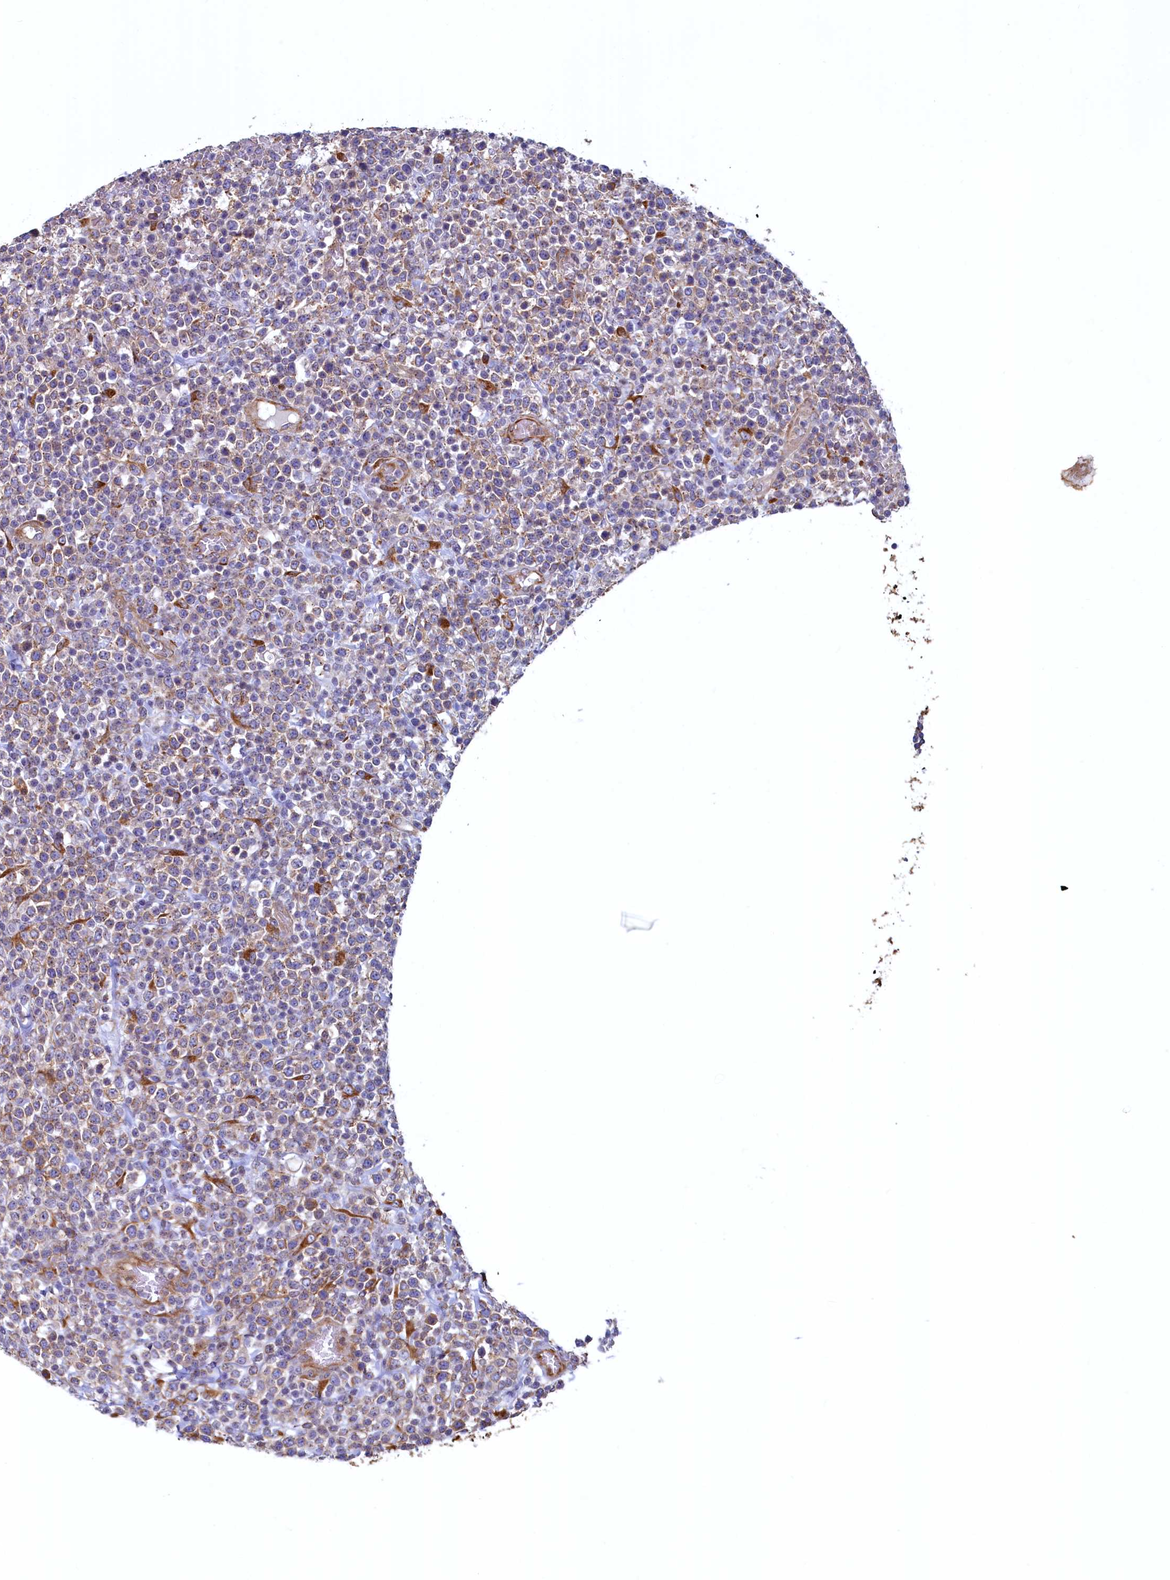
{"staining": {"intensity": "weak", "quantity": "25%-75%", "location": "cytoplasmic/membranous"}, "tissue": "lymphoma", "cell_type": "Tumor cells", "image_type": "cancer", "snomed": [{"axis": "morphology", "description": "Malignant lymphoma, non-Hodgkin's type, High grade"}, {"axis": "topography", "description": "Colon"}], "caption": "Protein staining of lymphoma tissue displays weak cytoplasmic/membranous staining in approximately 25%-75% of tumor cells.", "gene": "LRRC57", "patient": {"sex": "female", "age": 53}}